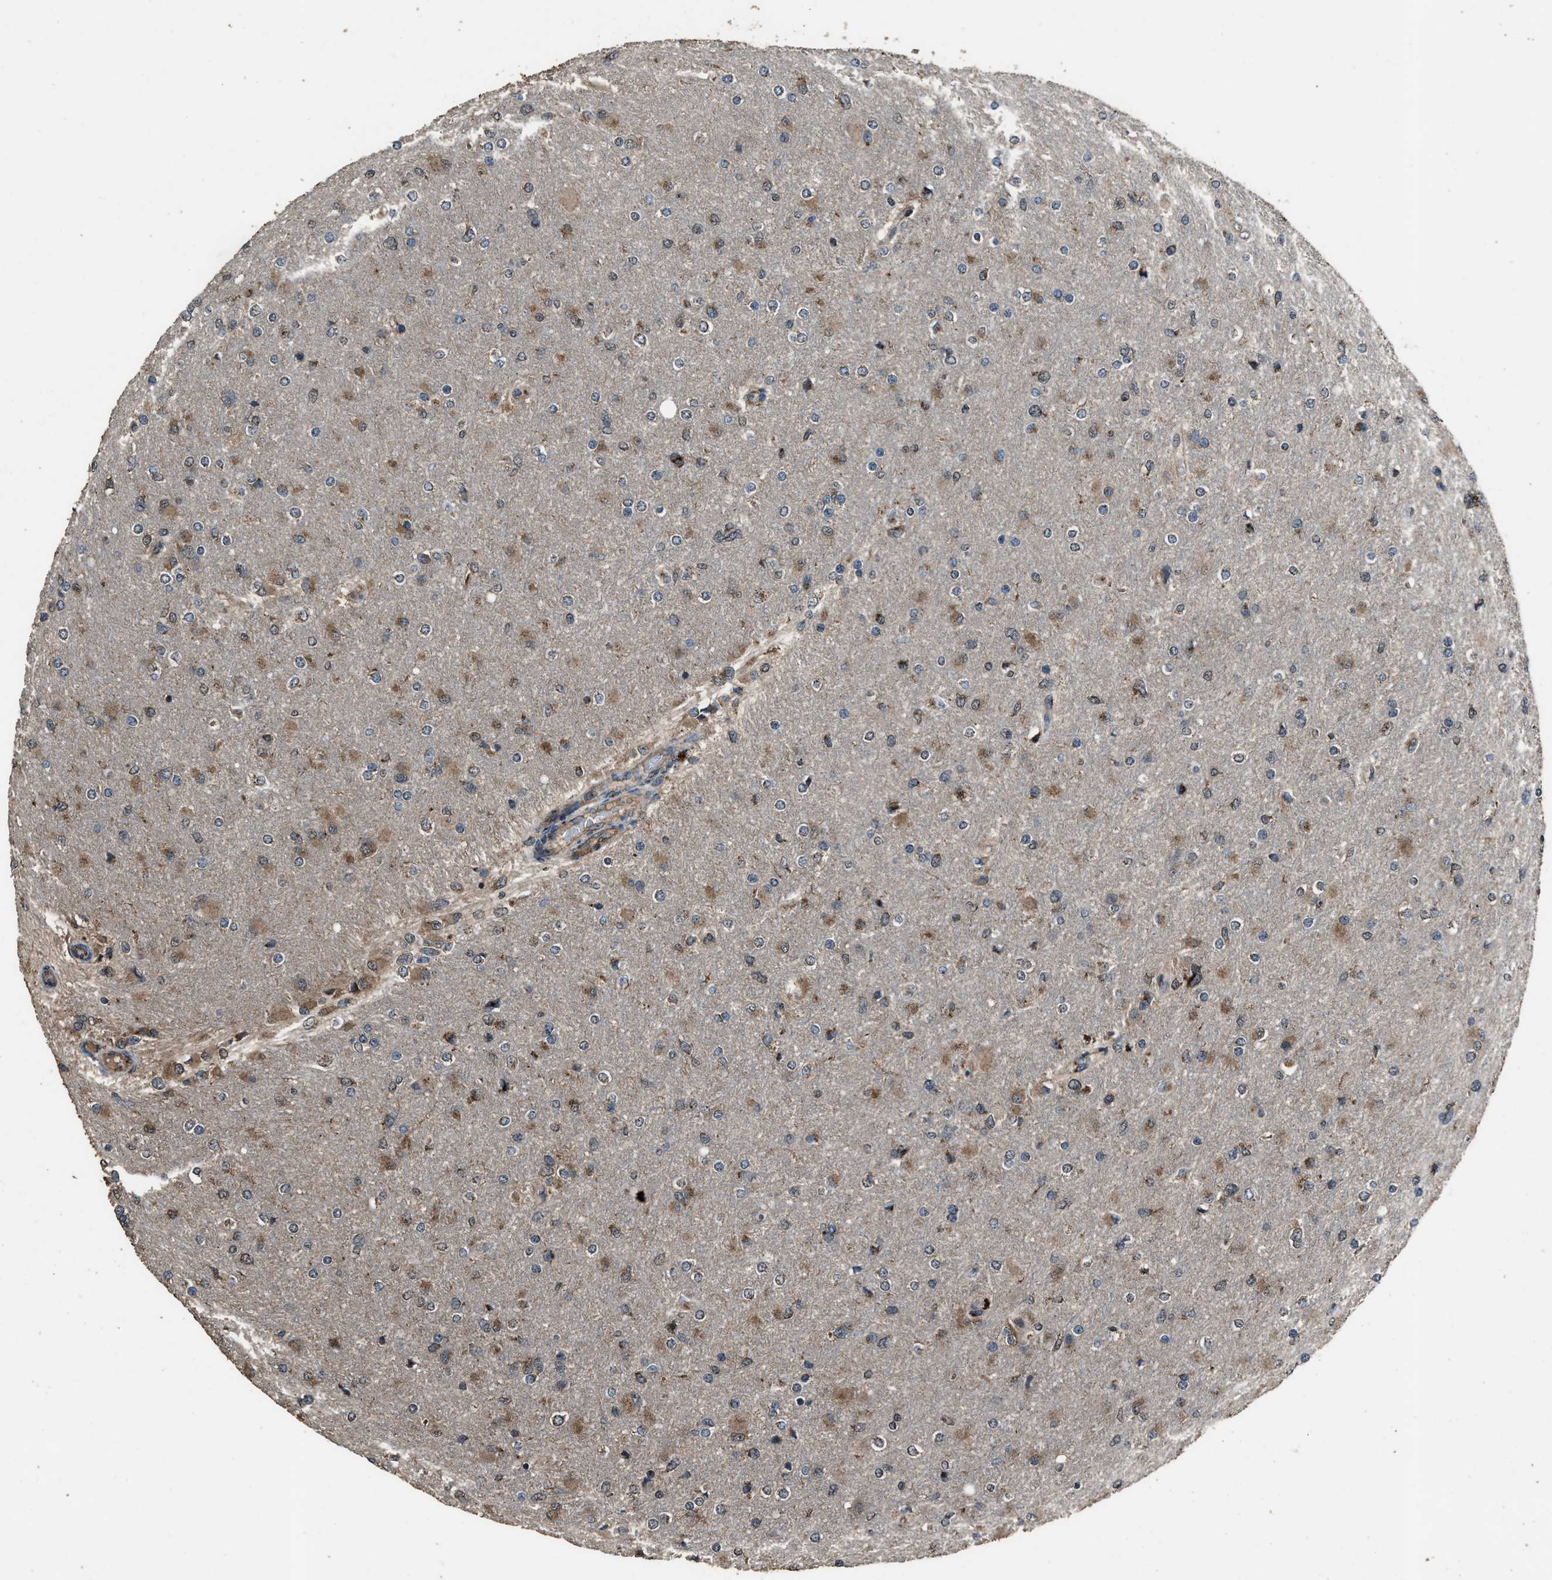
{"staining": {"intensity": "moderate", "quantity": "<25%", "location": "cytoplasmic/membranous"}, "tissue": "glioma", "cell_type": "Tumor cells", "image_type": "cancer", "snomed": [{"axis": "morphology", "description": "Glioma, malignant, High grade"}, {"axis": "topography", "description": "Cerebral cortex"}], "caption": "This is an image of immunohistochemistry (IHC) staining of high-grade glioma (malignant), which shows moderate expression in the cytoplasmic/membranous of tumor cells.", "gene": "SLC38A10", "patient": {"sex": "female", "age": 36}}